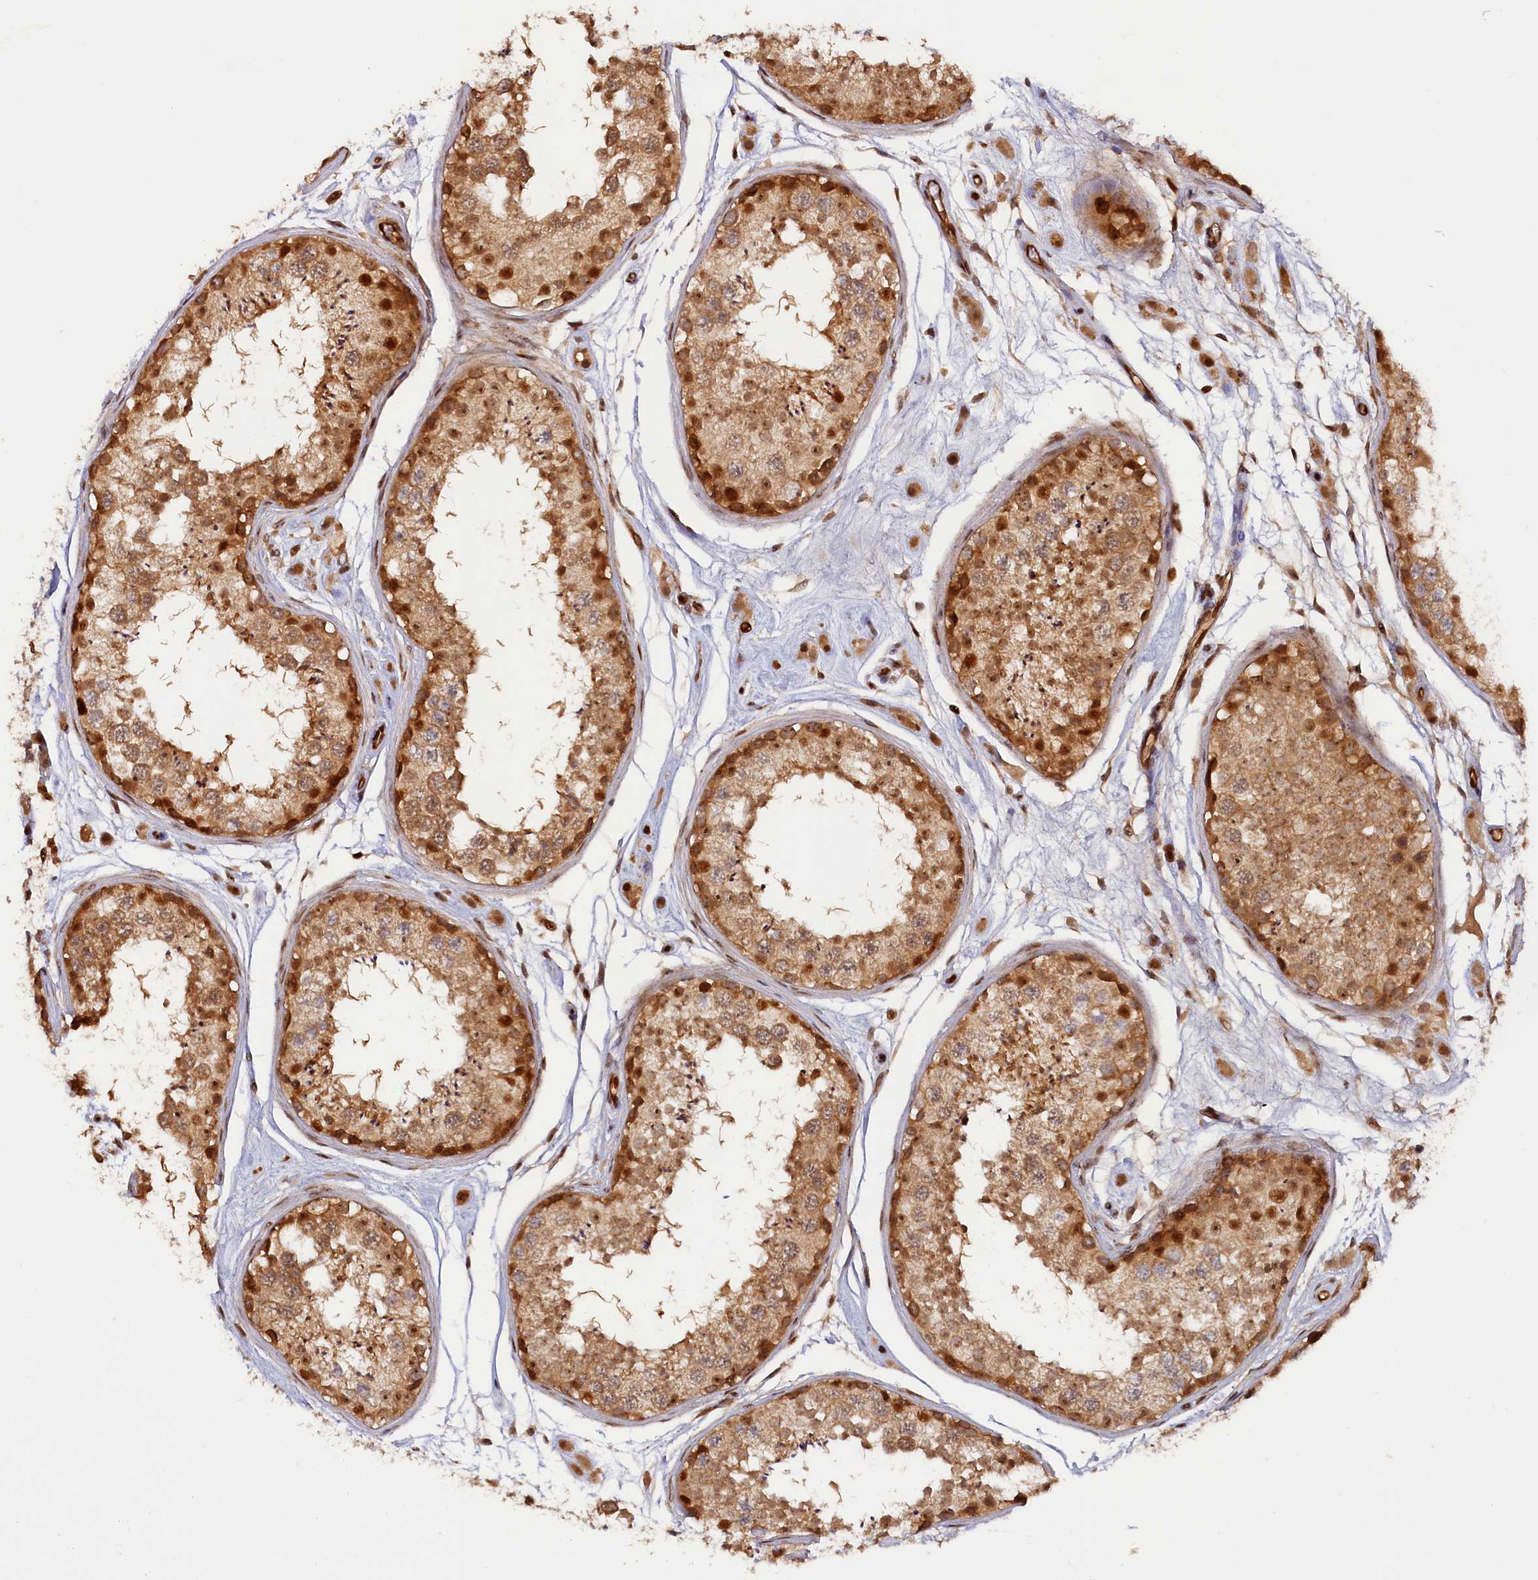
{"staining": {"intensity": "moderate", "quantity": ">75%", "location": "cytoplasmic/membranous,nuclear"}, "tissue": "testis", "cell_type": "Cells in seminiferous ducts", "image_type": "normal", "snomed": [{"axis": "morphology", "description": "Normal tissue, NOS"}, {"axis": "topography", "description": "Testis"}], "caption": "Protein analysis of benign testis demonstrates moderate cytoplasmic/membranous,nuclear staining in approximately >75% of cells in seminiferous ducts.", "gene": "ANKRD24", "patient": {"sex": "male", "age": 25}}